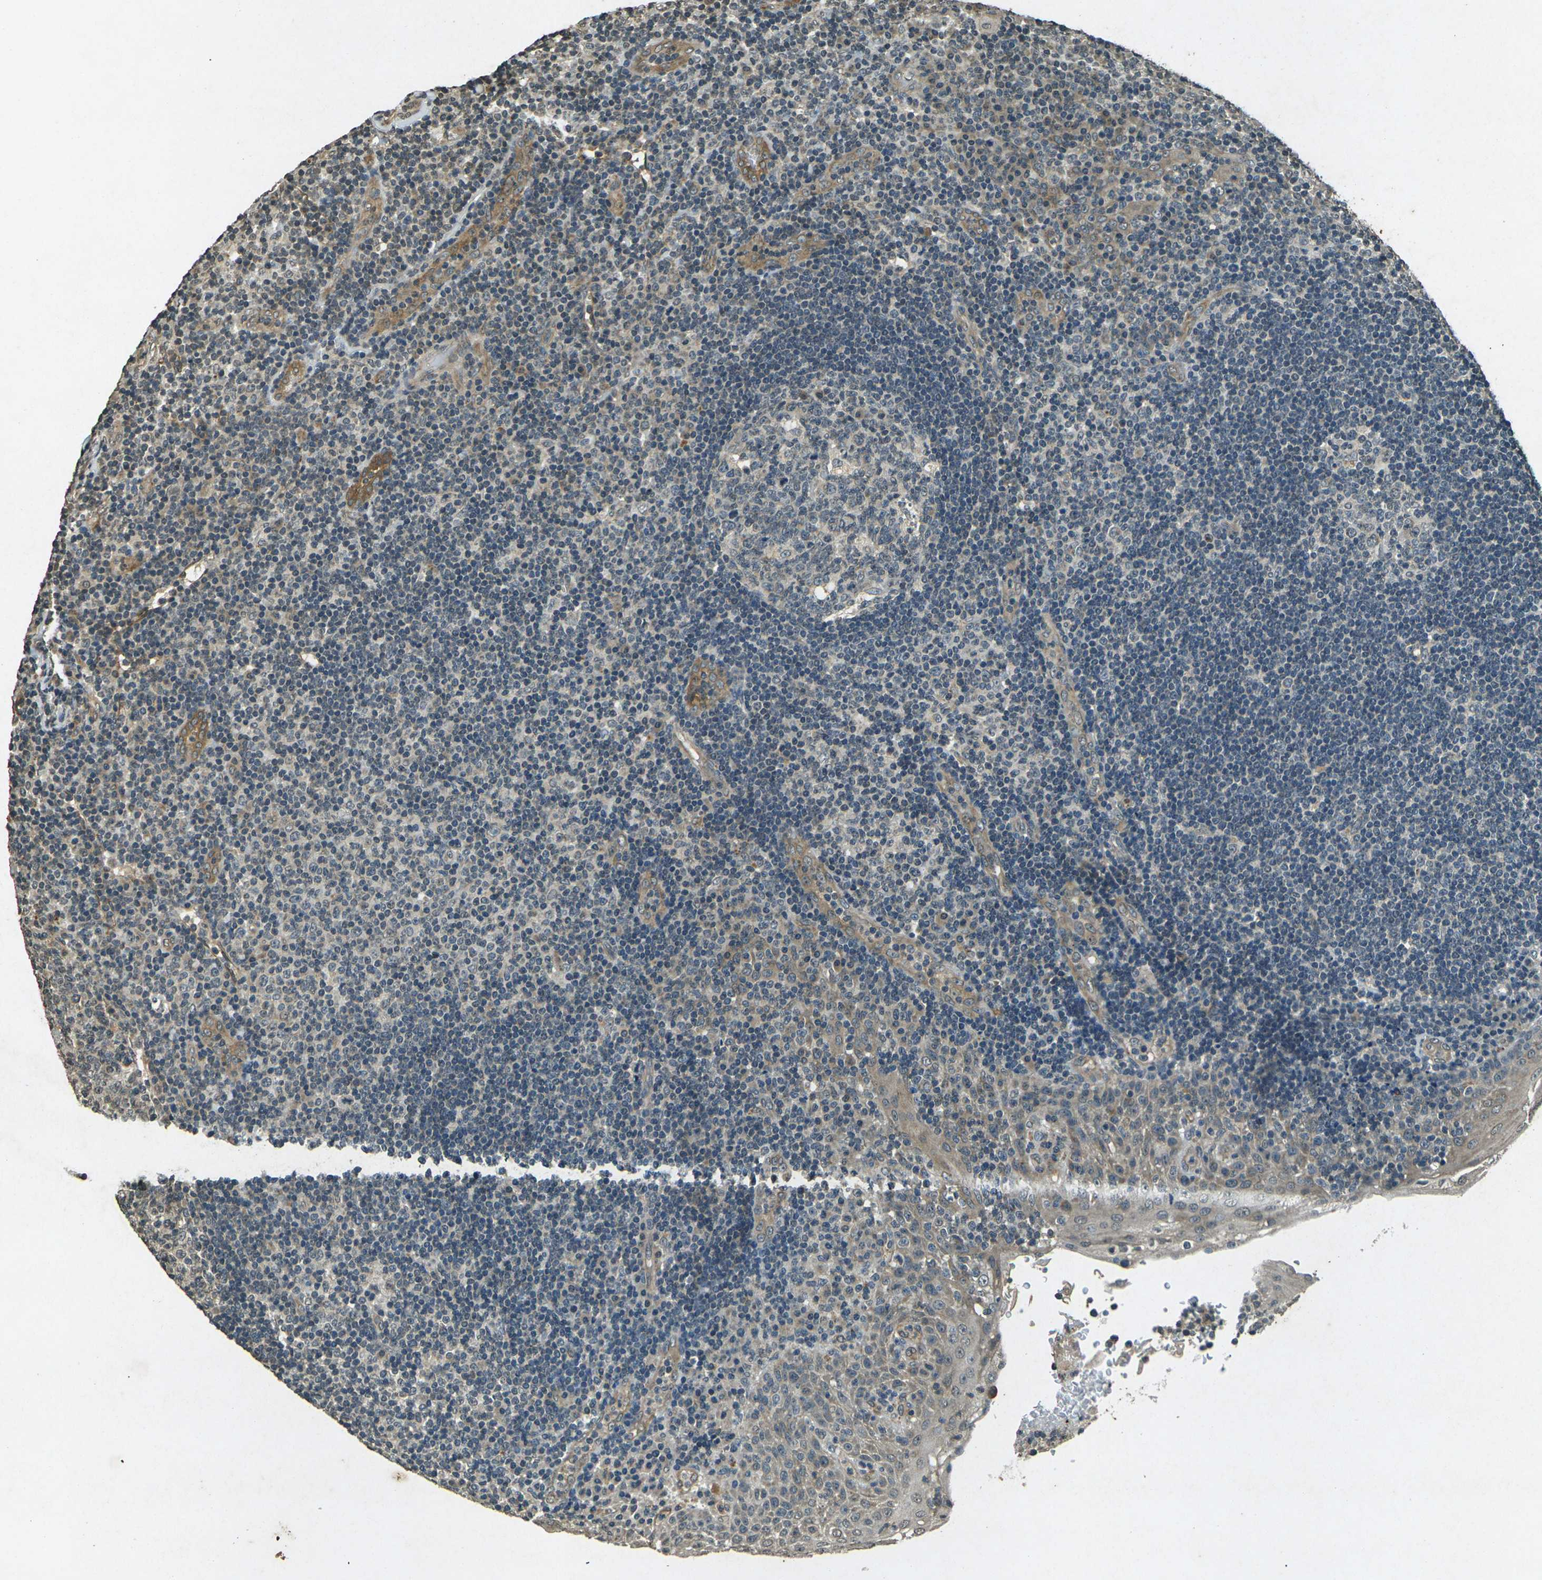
{"staining": {"intensity": "weak", "quantity": "<25%", "location": "cytoplasmic/membranous"}, "tissue": "tonsil", "cell_type": "Germinal center cells", "image_type": "normal", "snomed": [{"axis": "morphology", "description": "Normal tissue, NOS"}, {"axis": "topography", "description": "Tonsil"}], "caption": "Immunohistochemistry (IHC) of unremarkable tonsil reveals no positivity in germinal center cells. (Immunohistochemistry, brightfield microscopy, high magnification).", "gene": "PDE2A", "patient": {"sex": "female", "age": 40}}